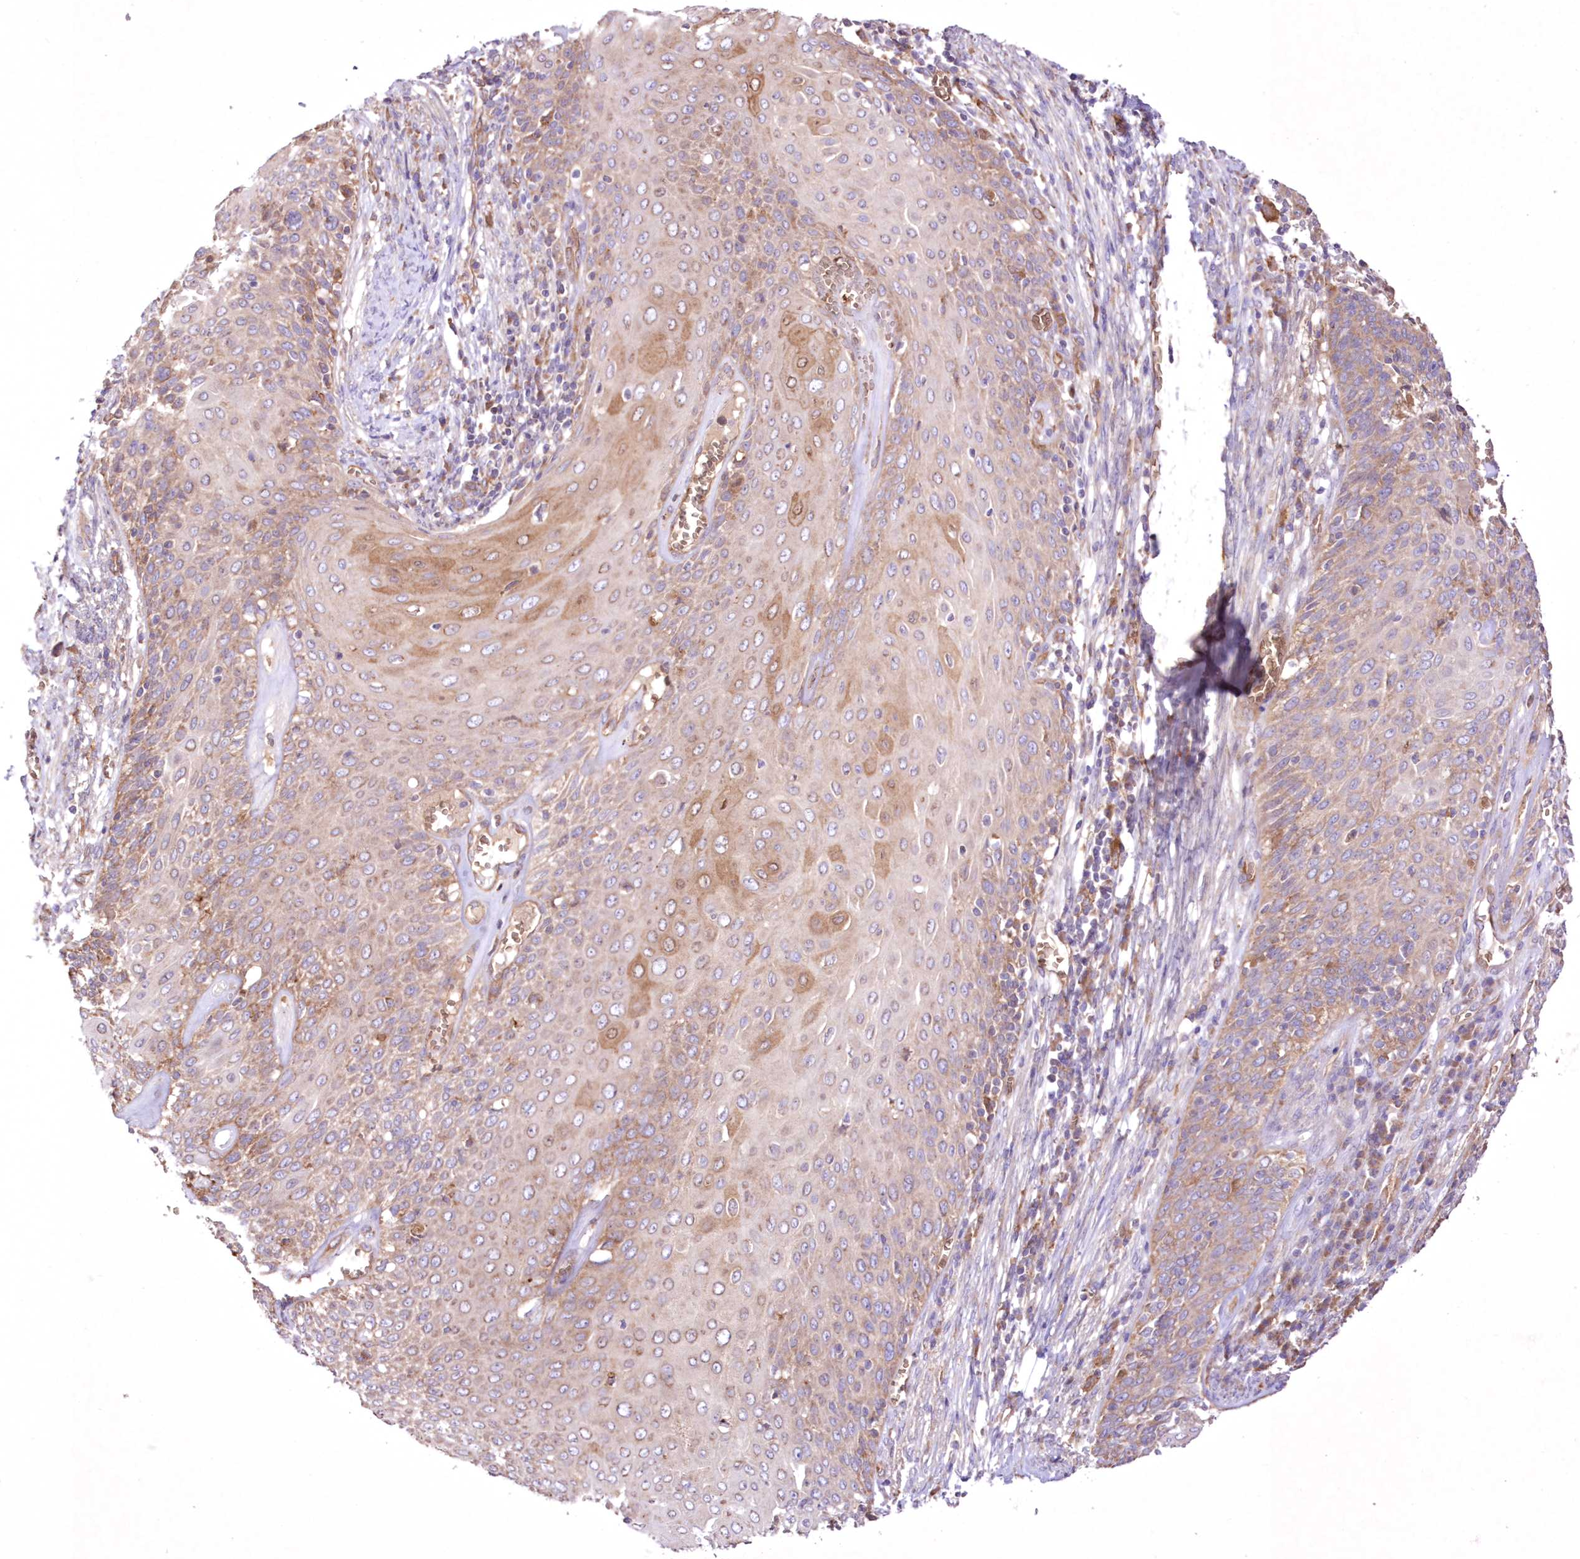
{"staining": {"intensity": "weak", "quantity": "25%-75%", "location": "cytoplasmic/membranous"}, "tissue": "cervical cancer", "cell_type": "Tumor cells", "image_type": "cancer", "snomed": [{"axis": "morphology", "description": "Squamous cell carcinoma, NOS"}, {"axis": "topography", "description": "Cervix"}], "caption": "A high-resolution photomicrograph shows IHC staining of cervical squamous cell carcinoma, which exhibits weak cytoplasmic/membranous positivity in about 25%-75% of tumor cells. (DAB (3,3'-diaminobenzidine) = brown stain, brightfield microscopy at high magnification).", "gene": "FCHO2", "patient": {"sex": "female", "age": 39}}